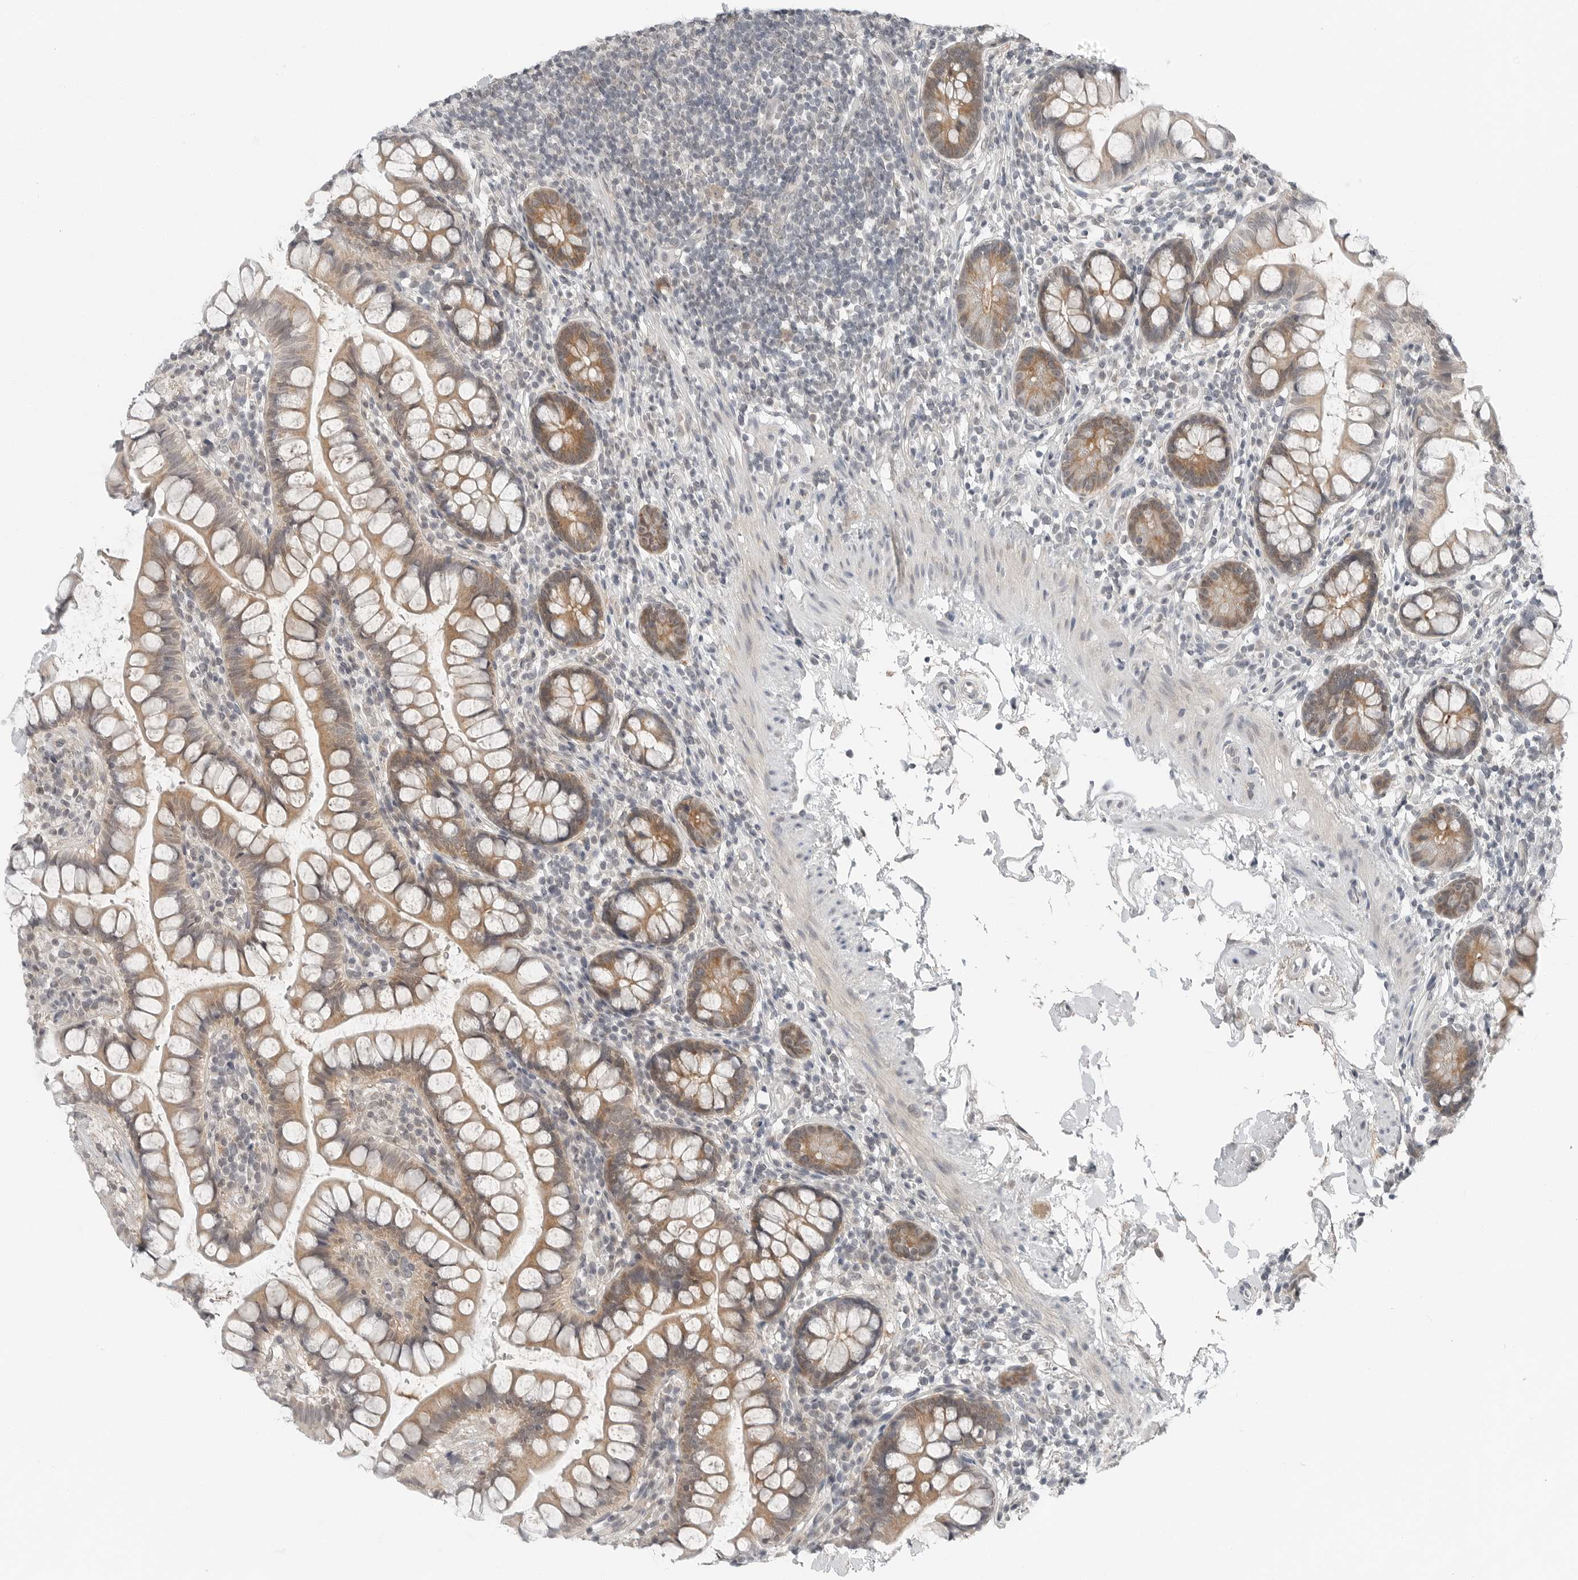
{"staining": {"intensity": "moderate", "quantity": "25%-75%", "location": "cytoplasmic/membranous"}, "tissue": "small intestine", "cell_type": "Glandular cells", "image_type": "normal", "snomed": [{"axis": "morphology", "description": "Normal tissue, NOS"}, {"axis": "topography", "description": "Small intestine"}], "caption": "This photomicrograph exhibits immunohistochemistry staining of unremarkable small intestine, with medium moderate cytoplasmic/membranous staining in approximately 25%-75% of glandular cells.", "gene": "FCRLB", "patient": {"sex": "female", "age": 84}}